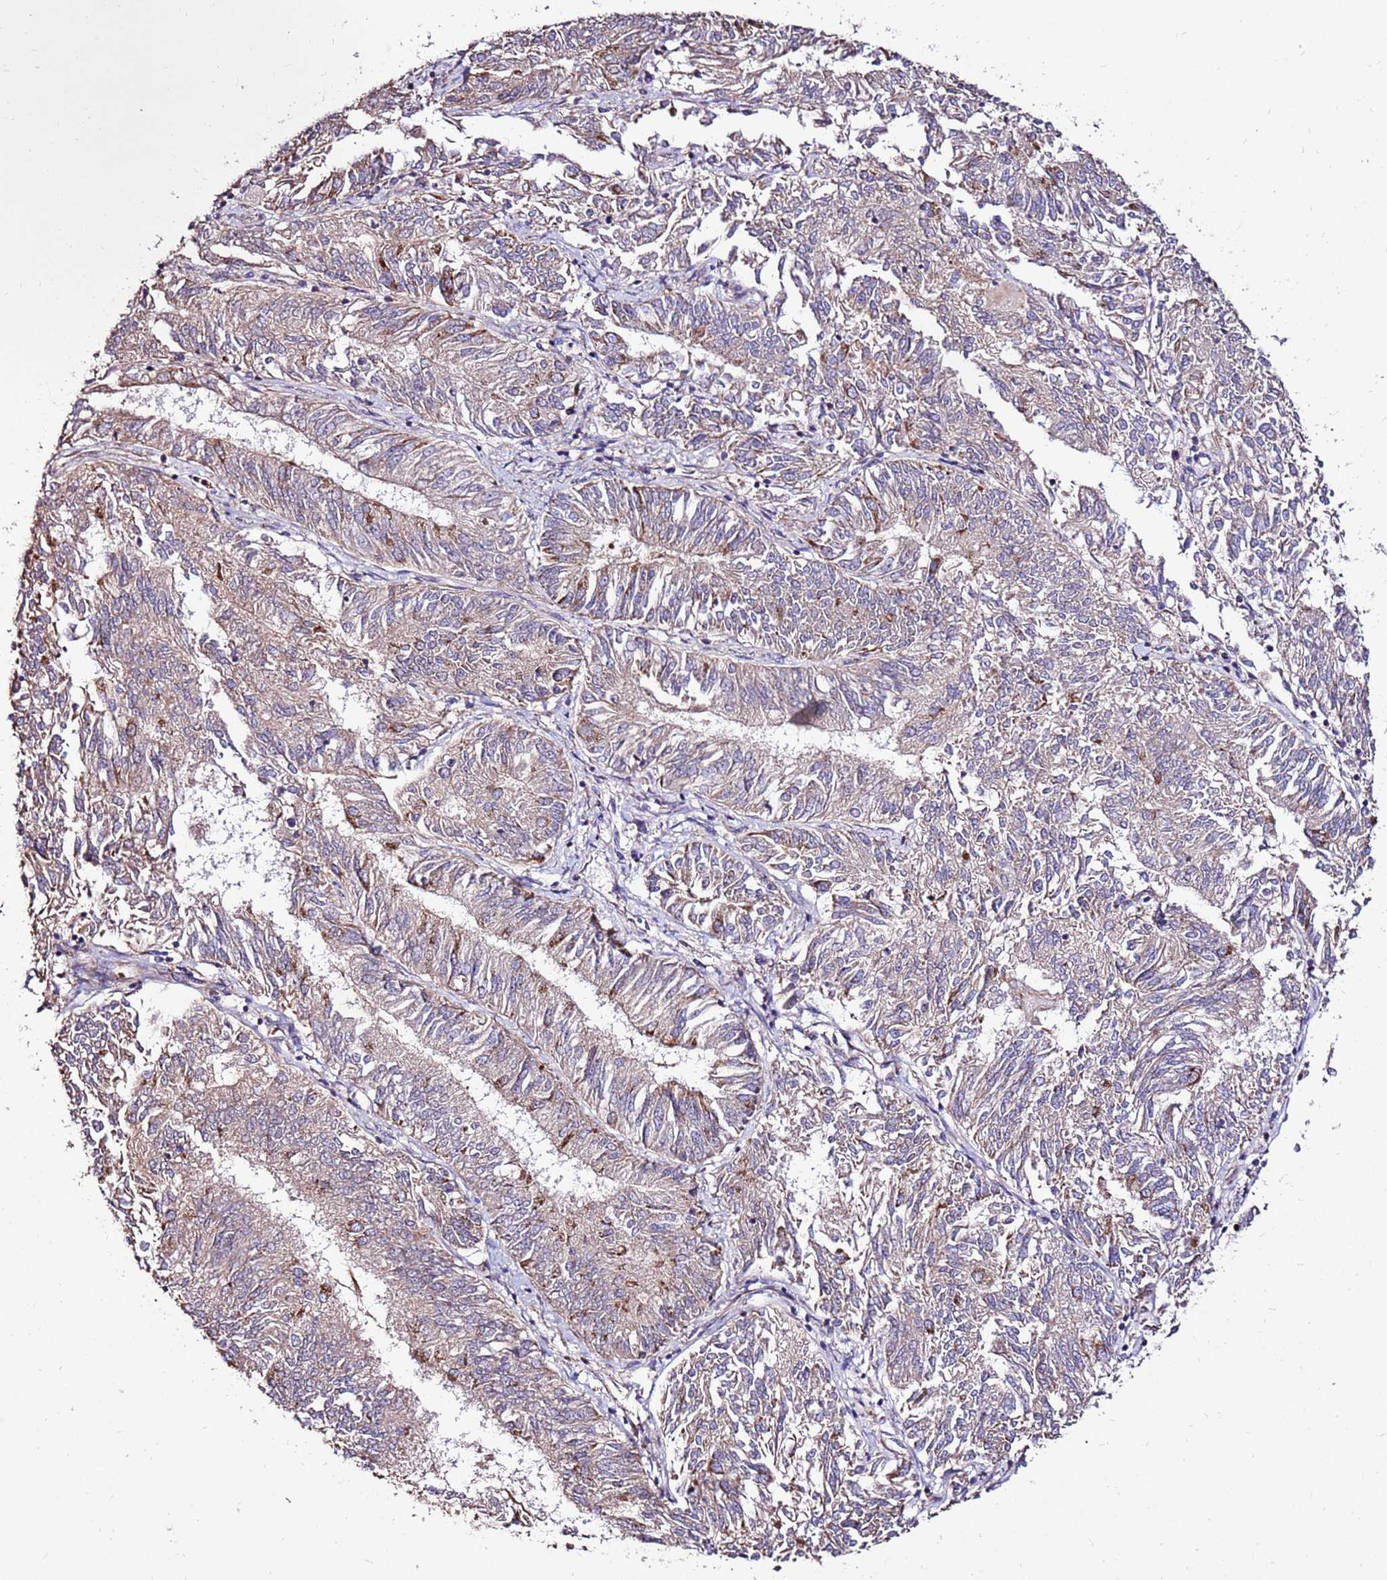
{"staining": {"intensity": "weak", "quantity": "25%-75%", "location": "cytoplasmic/membranous"}, "tissue": "endometrial cancer", "cell_type": "Tumor cells", "image_type": "cancer", "snomed": [{"axis": "morphology", "description": "Adenocarcinoma, NOS"}, {"axis": "topography", "description": "Endometrium"}], "caption": "This is an image of immunohistochemistry (IHC) staining of adenocarcinoma (endometrial), which shows weak positivity in the cytoplasmic/membranous of tumor cells.", "gene": "SPSB3", "patient": {"sex": "female", "age": 58}}